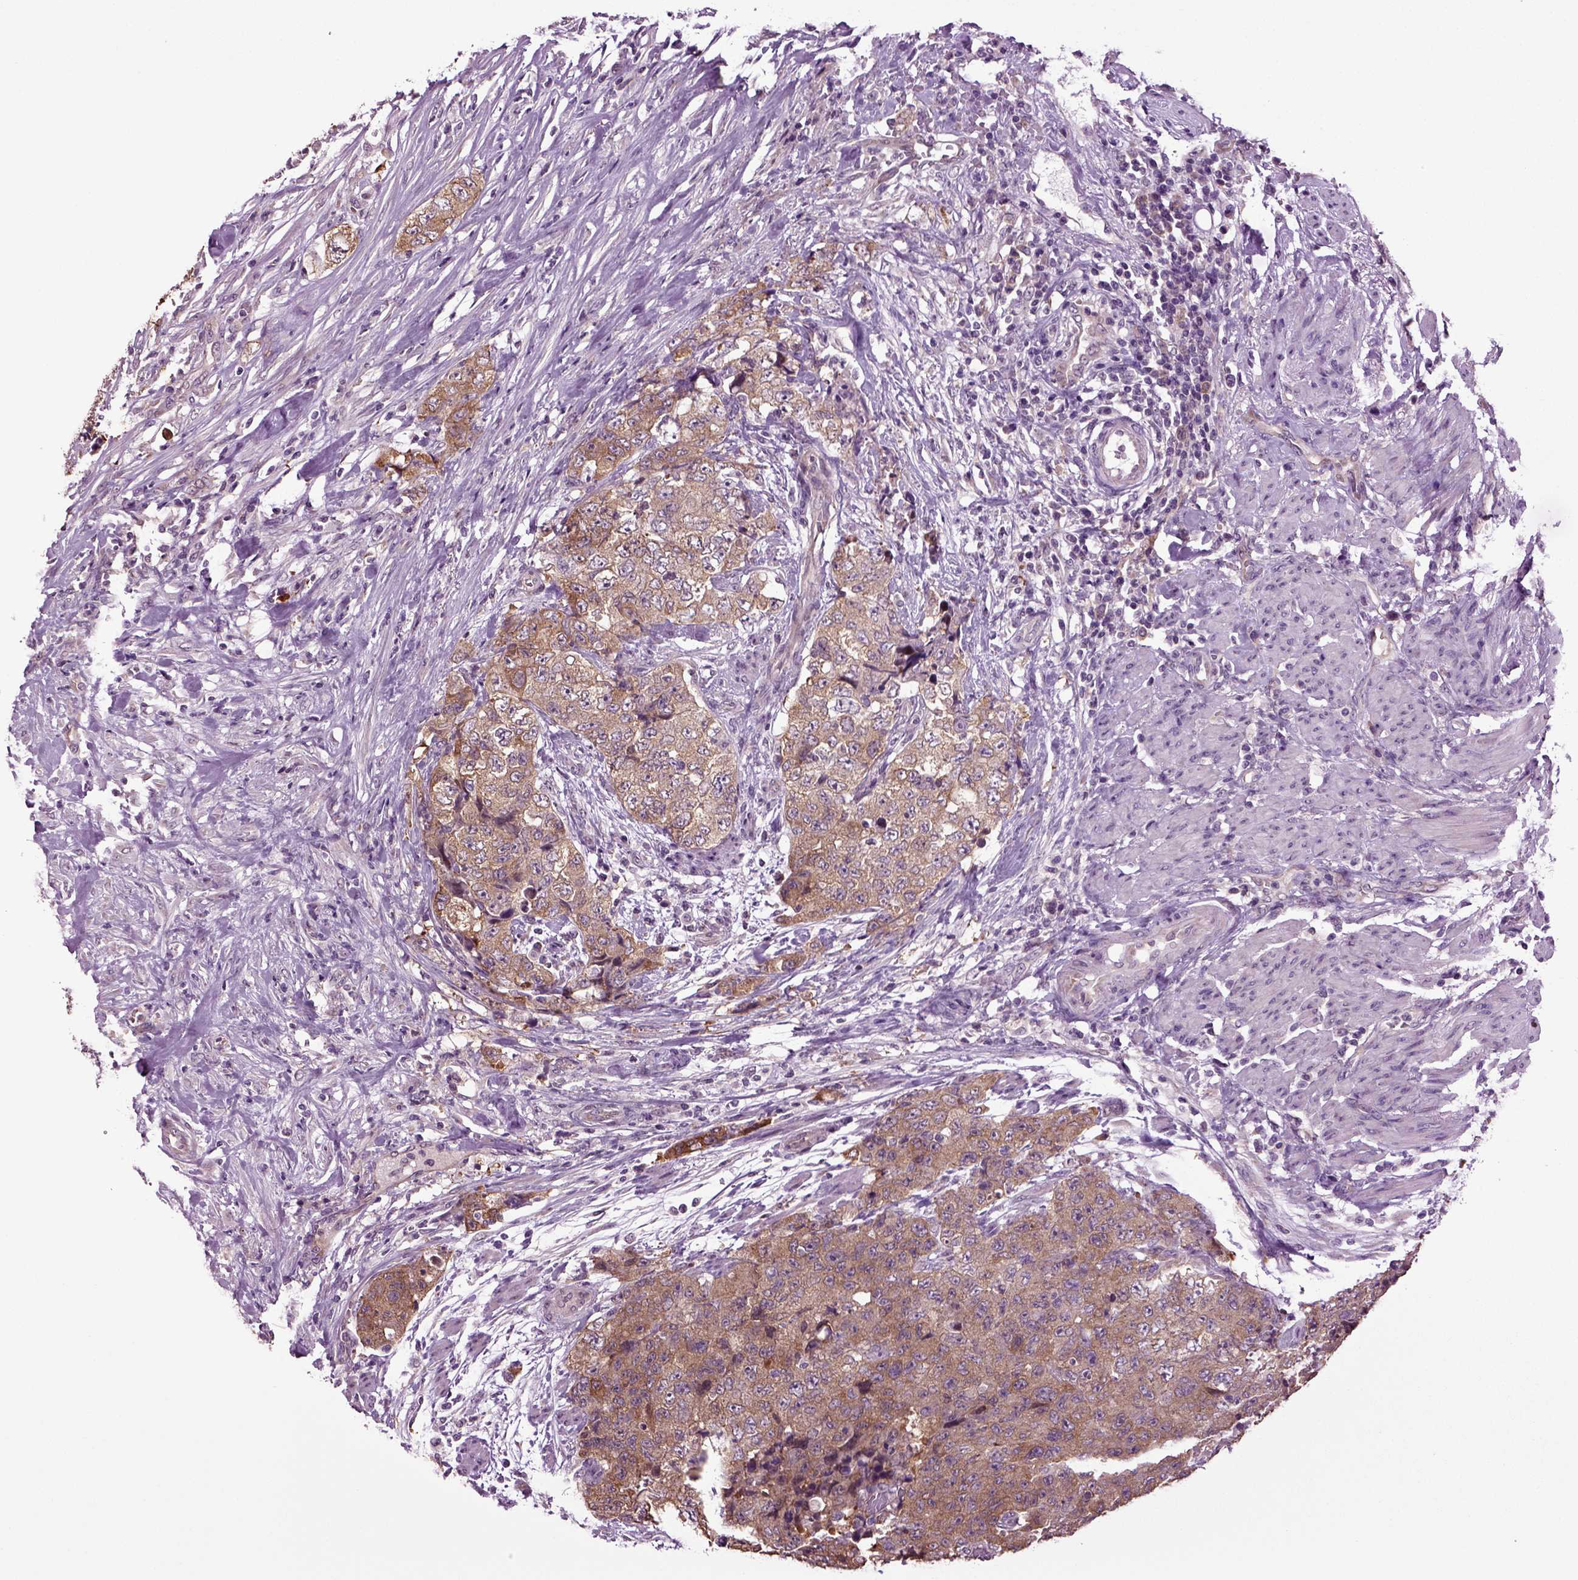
{"staining": {"intensity": "moderate", "quantity": ">75%", "location": "cytoplasmic/membranous"}, "tissue": "urothelial cancer", "cell_type": "Tumor cells", "image_type": "cancer", "snomed": [{"axis": "morphology", "description": "Urothelial carcinoma, High grade"}, {"axis": "topography", "description": "Urinary bladder"}], "caption": "Immunohistochemistry (IHC) staining of urothelial carcinoma (high-grade), which exhibits medium levels of moderate cytoplasmic/membranous positivity in about >75% of tumor cells indicating moderate cytoplasmic/membranous protein staining. The staining was performed using DAB (brown) for protein detection and nuclei were counterstained in hematoxylin (blue).", "gene": "PLCH2", "patient": {"sex": "female", "age": 78}}